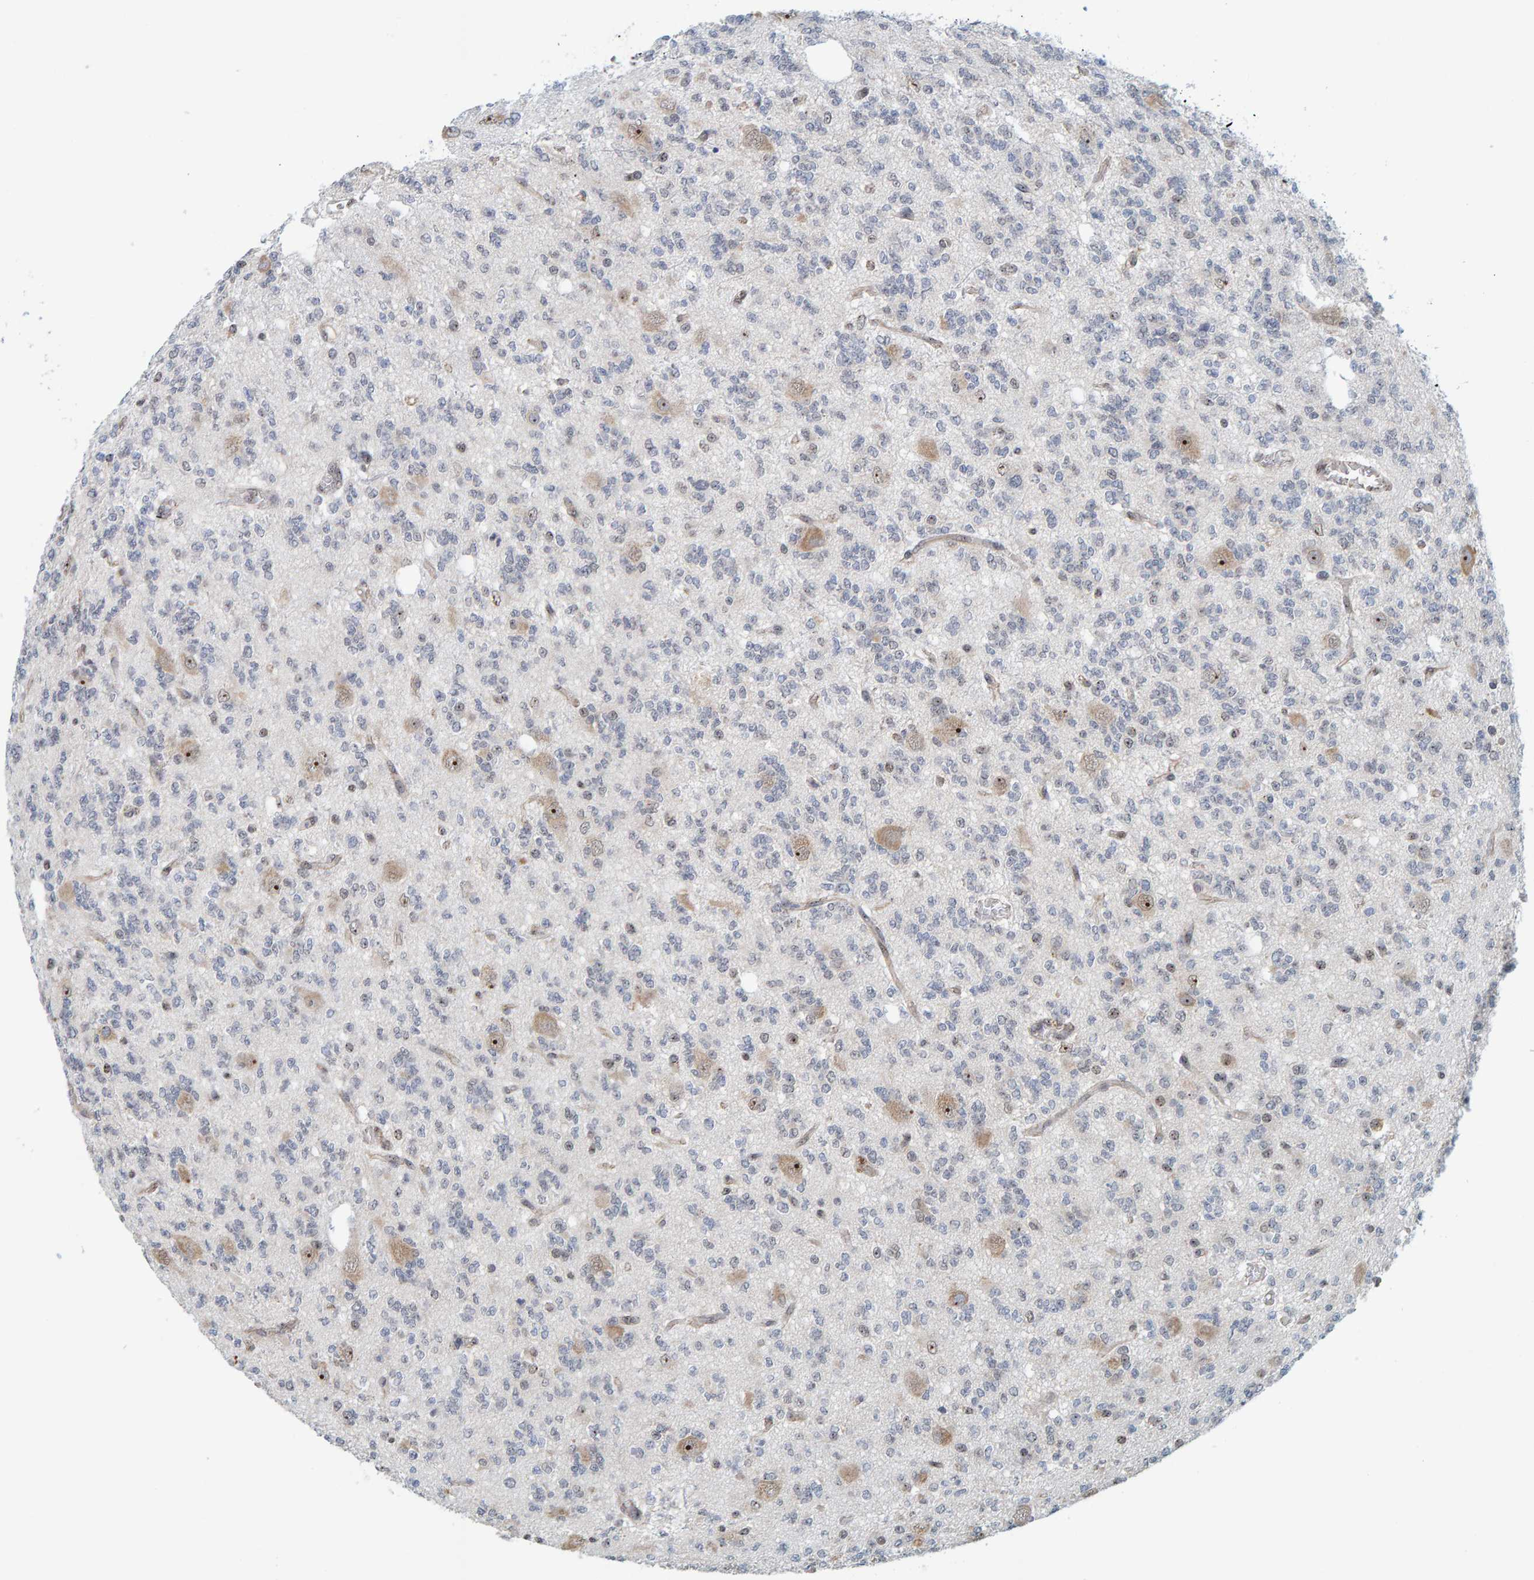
{"staining": {"intensity": "negative", "quantity": "none", "location": "none"}, "tissue": "glioma", "cell_type": "Tumor cells", "image_type": "cancer", "snomed": [{"axis": "morphology", "description": "Glioma, malignant, Low grade"}, {"axis": "topography", "description": "Brain"}], "caption": "Immunohistochemical staining of malignant glioma (low-grade) demonstrates no significant positivity in tumor cells. (IHC, brightfield microscopy, high magnification).", "gene": "POLR1E", "patient": {"sex": "male", "age": 38}}